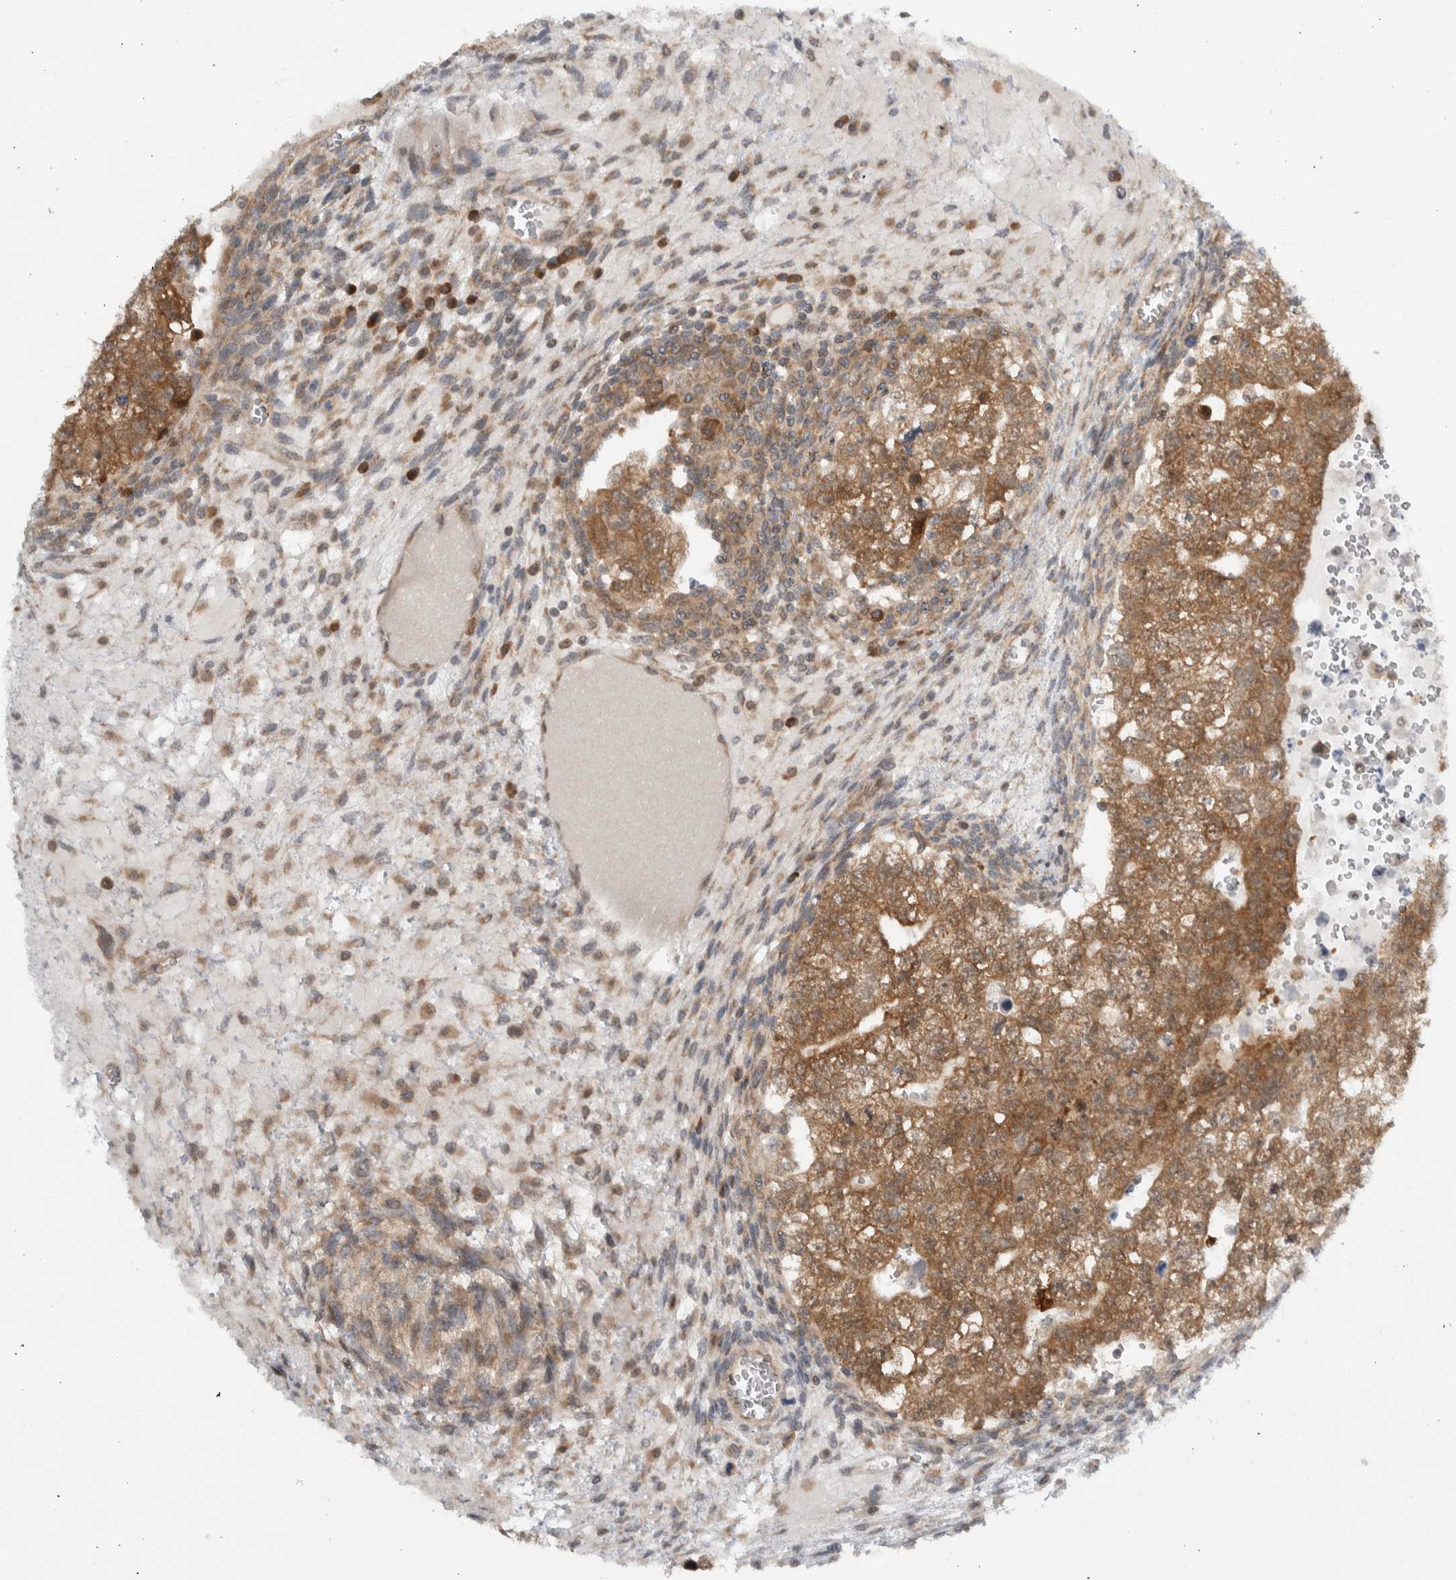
{"staining": {"intensity": "moderate", "quantity": ">75%", "location": "cytoplasmic/membranous"}, "tissue": "testis cancer", "cell_type": "Tumor cells", "image_type": "cancer", "snomed": [{"axis": "morphology", "description": "Seminoma, NOS"}, {"axis": "morphology", "description": "Carcinoma, Embryonal, NOS"}, {"axis": "topography", "description": "Testis"}], "caption": "Immunohistochemistry micrograph of testis cancer (embryonal carcinoma) stained for a protein (brown), which exhibits medium levels of moderate cytoplasmic/membranous staining in approximately >75% of tumor cells.", "gene": "CCDC43", "patient": {"sex": "male", "age": 38}}